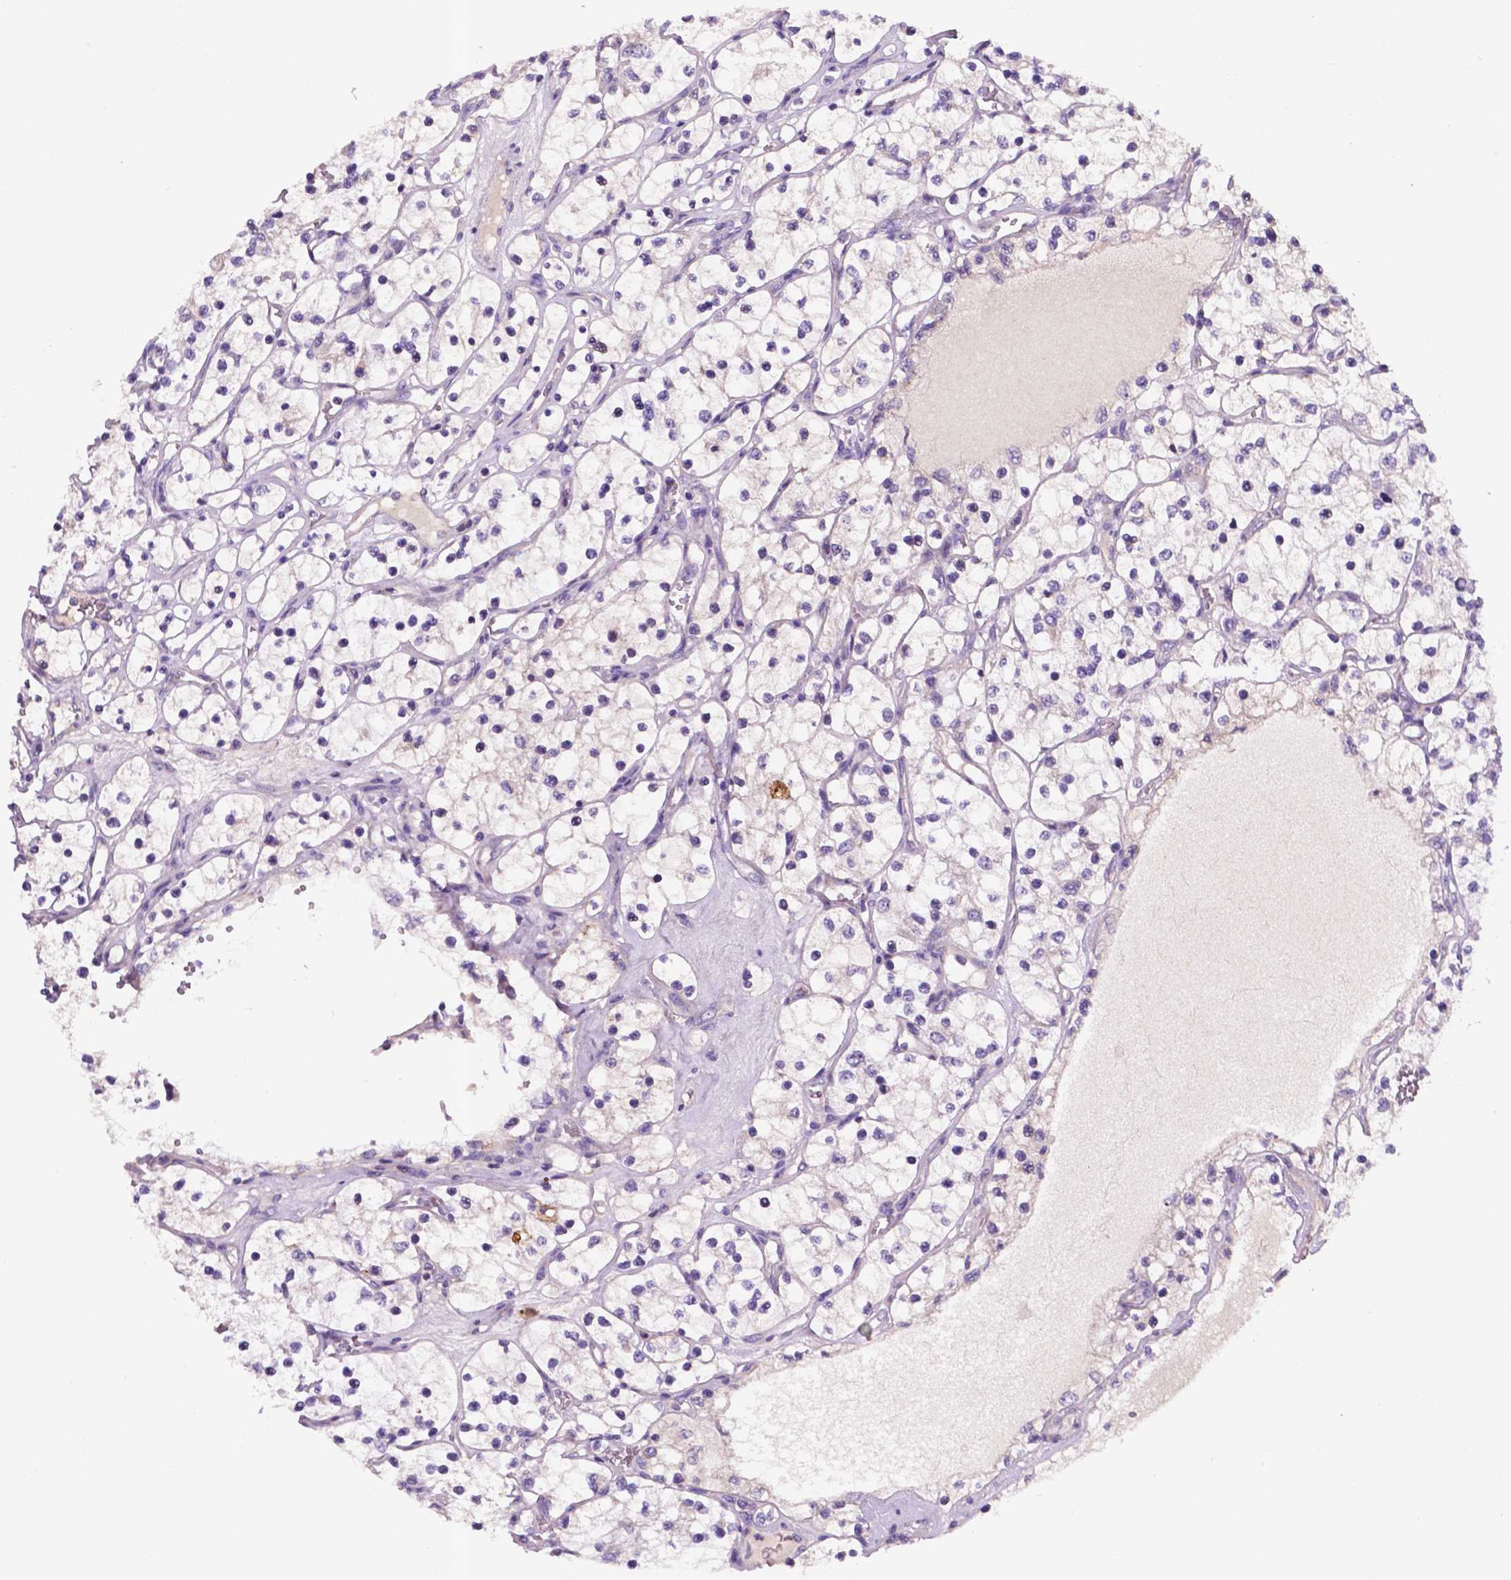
{"staining": {"intensity": "negative", "quantity": "none", "location": "none"}, "tissue": "renal cancer", "cell_type": "Tumor cells", "image_type": "cancer", "snomed": [{"axis": "morphology", "description": "Adenocarcinoma, NOS"}, {"axis": "topography", "description": "Kidney"}], "caption": "This is an immunohistochemistry photomicrograph of human renal adenocarcinoma. There is no staining in tumor cells.", "gene": "TM4SF20", "patient": {"sex": "female", "age": 69}}